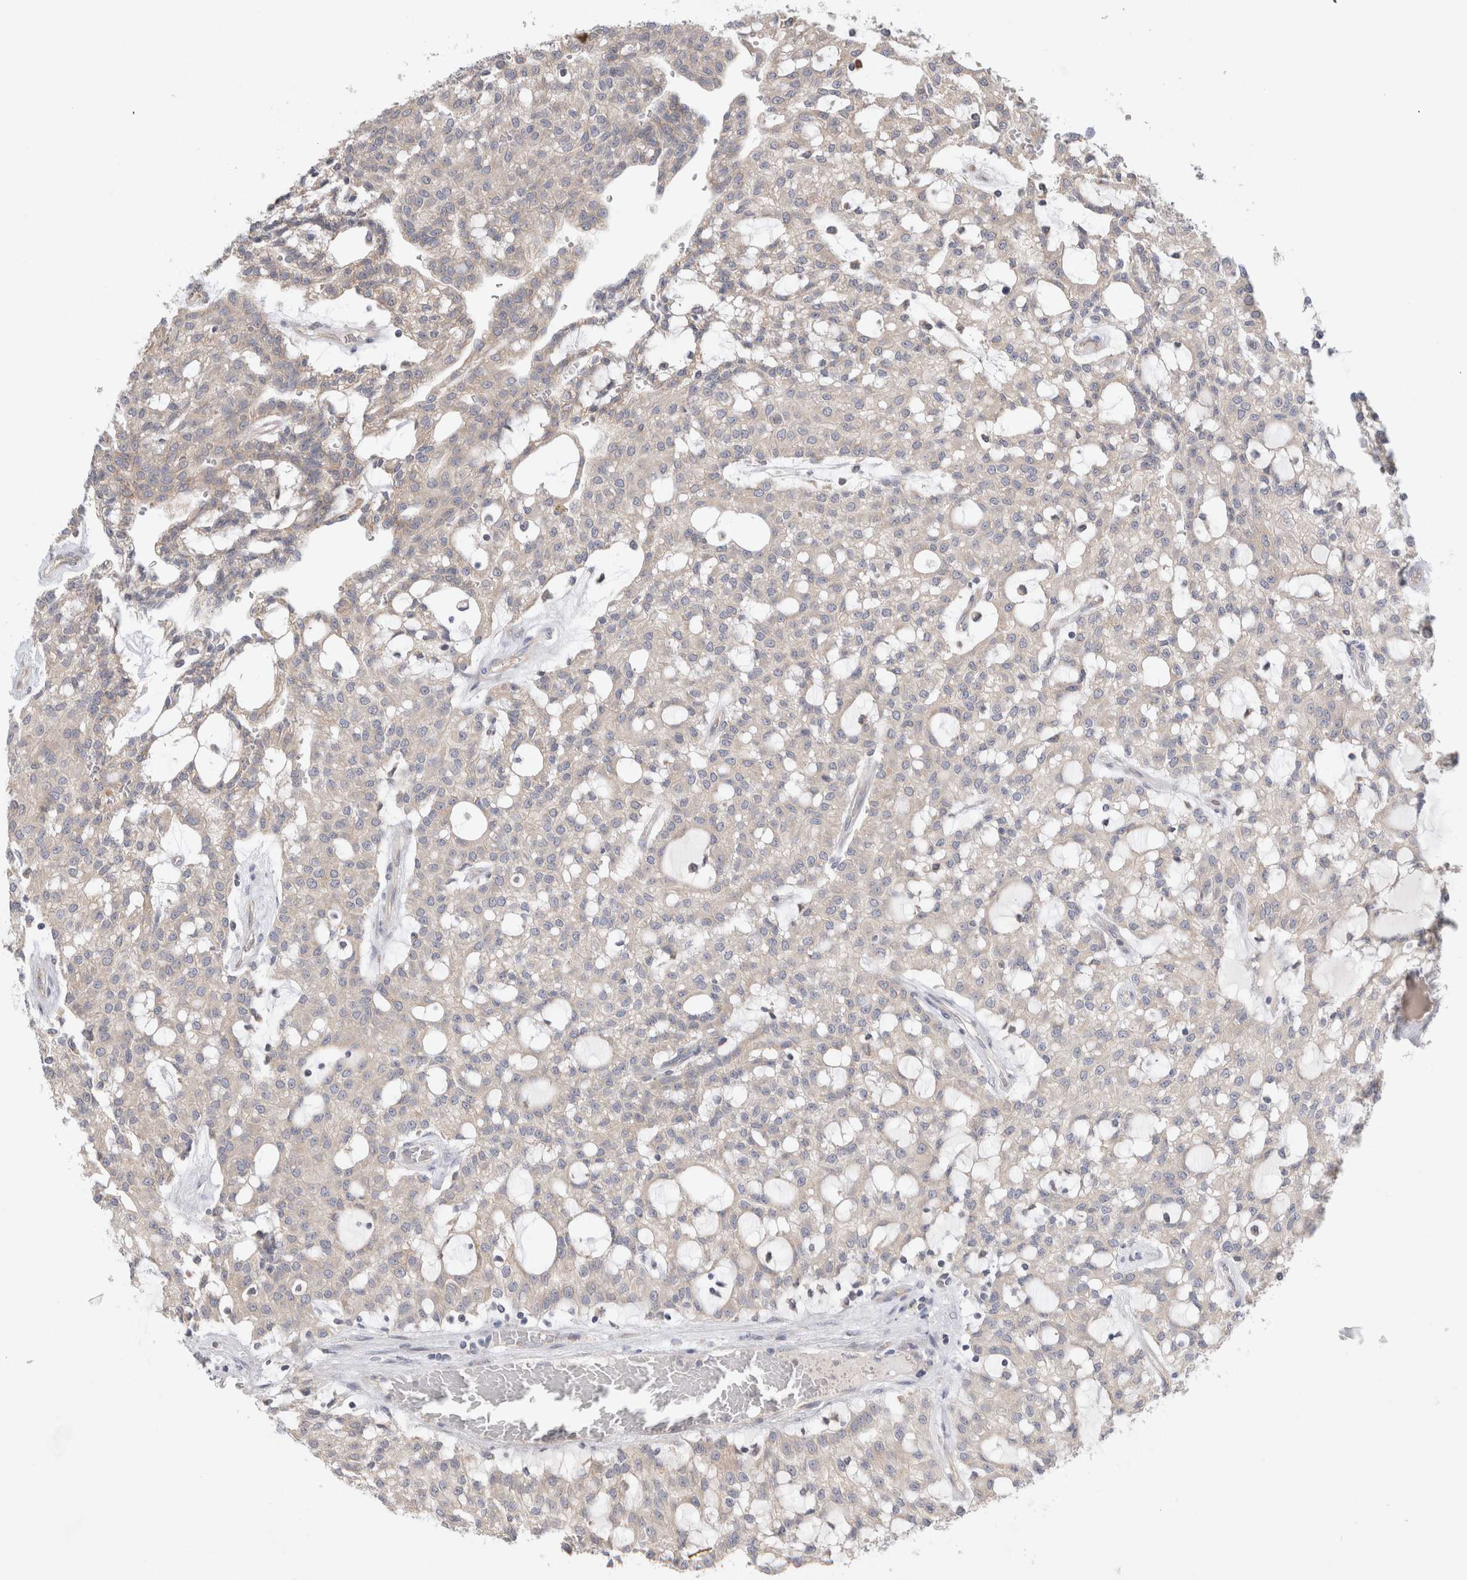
{"staining": {"intensity": "negative", "quantity": "none", "location": "none"}, "tissue": "renal cancer", "cell_type": "Tumor cells", "image_type": "cancer", "snomed": [{"axis": "morphology", "description": "Adenocarcinoma, NOS"}, {"axis": "topography", "description": "Kidney"}], "caption": "Immunohistochemical staining of renal cancer (adenocarcinoma) reveals no significant expression in tumor cells. (Stains: DAB (3,3'-diaminobenzidine) immunohistochemistry (IHC) with hematoxylin counter stain, Microscopy: brightfield microscopy at high magnification).", "gene": "NEDD4L", "patient": {"sex": "male", "age": 63}}